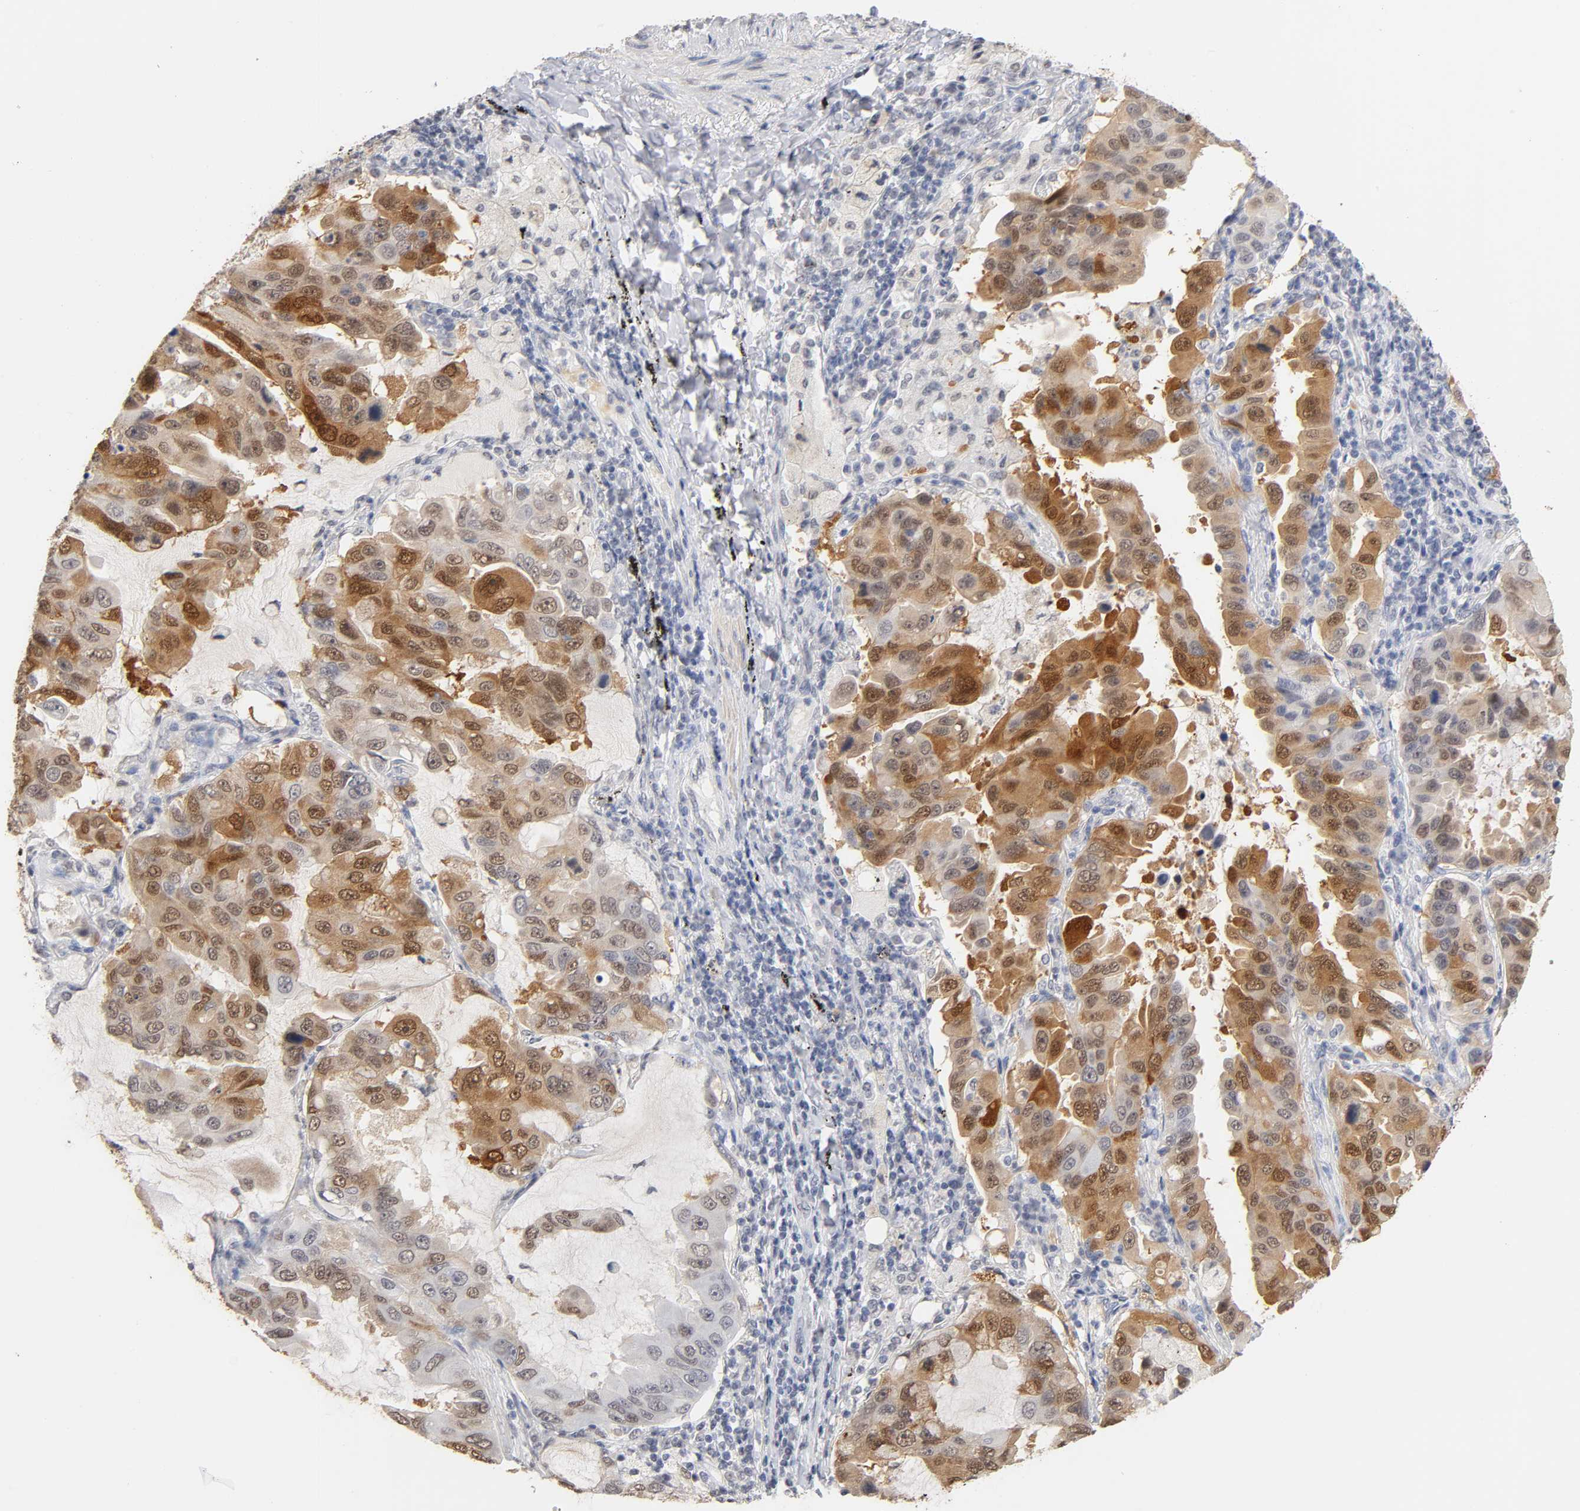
{"staining": {"intensity": "moderate", "quantity": ">75%", "location": "cytoplasmic/membranous,nuclear"}, "tissue": "lung cancer", "cell_type": "Tumor cells", "image_type": "cancer", "snomed": [{"axis": "morphology", "description": "Adenocarcinoma, NOS"}, {"axis": "topography", "description": "Lung"}], "caption": "Tumor cells demonstrate medium levels of moderate cytoplasmic/membranous and nuclear staining in about >75% of cells in adenocarcinoma (lung). (DAB (3,3'-diaminobenzidine) = brown stain, brightfield microscopy at high magnification).", "gene": "CRABP2", "patient": {"sex": "male", "age": 64}}